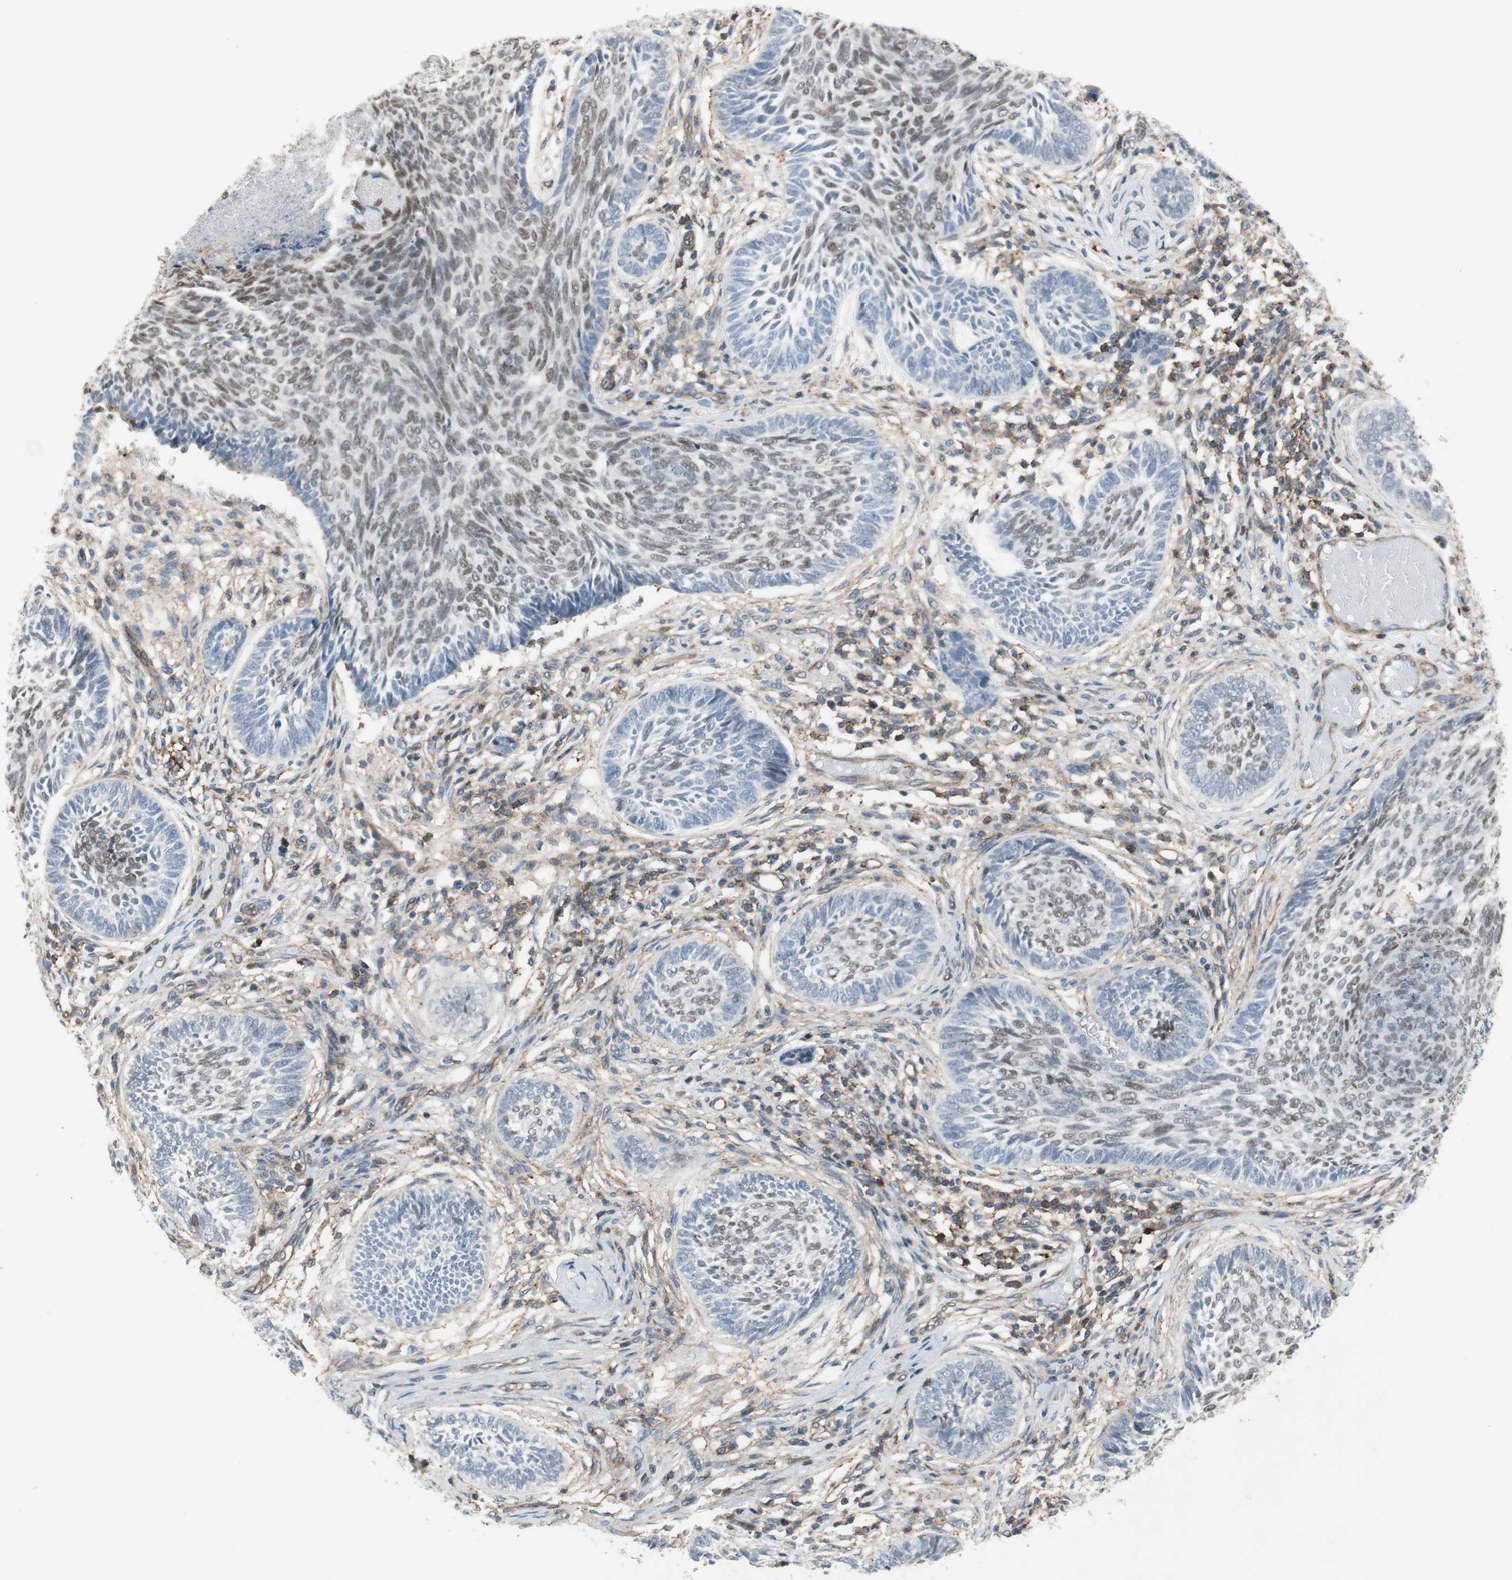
{"staining": {"intensity": "moderate", "quantity": "25%-75%", "location": "nuclear"}, "tissue": "skin cancer", "cell_type": "Tumor cells", "image_type": "cancer", "snomed": [{"axis": "morphology", "description": "Papilloma, NOS"}, {"axis": "morphology", "description": "Basal cell carcinoma"}, {"axis": "topography", "description": "Skin"}], "caption": "Immunohistochemical staining of skin cancer reveals medium levels of moderate nuclear expression in approximately 25%-75% of tumor cells. The protein is shown in brown color, while the nuclei are stained blue.", "gene": "GRHL1", "patient": {"sex": "male", "age": 87}}